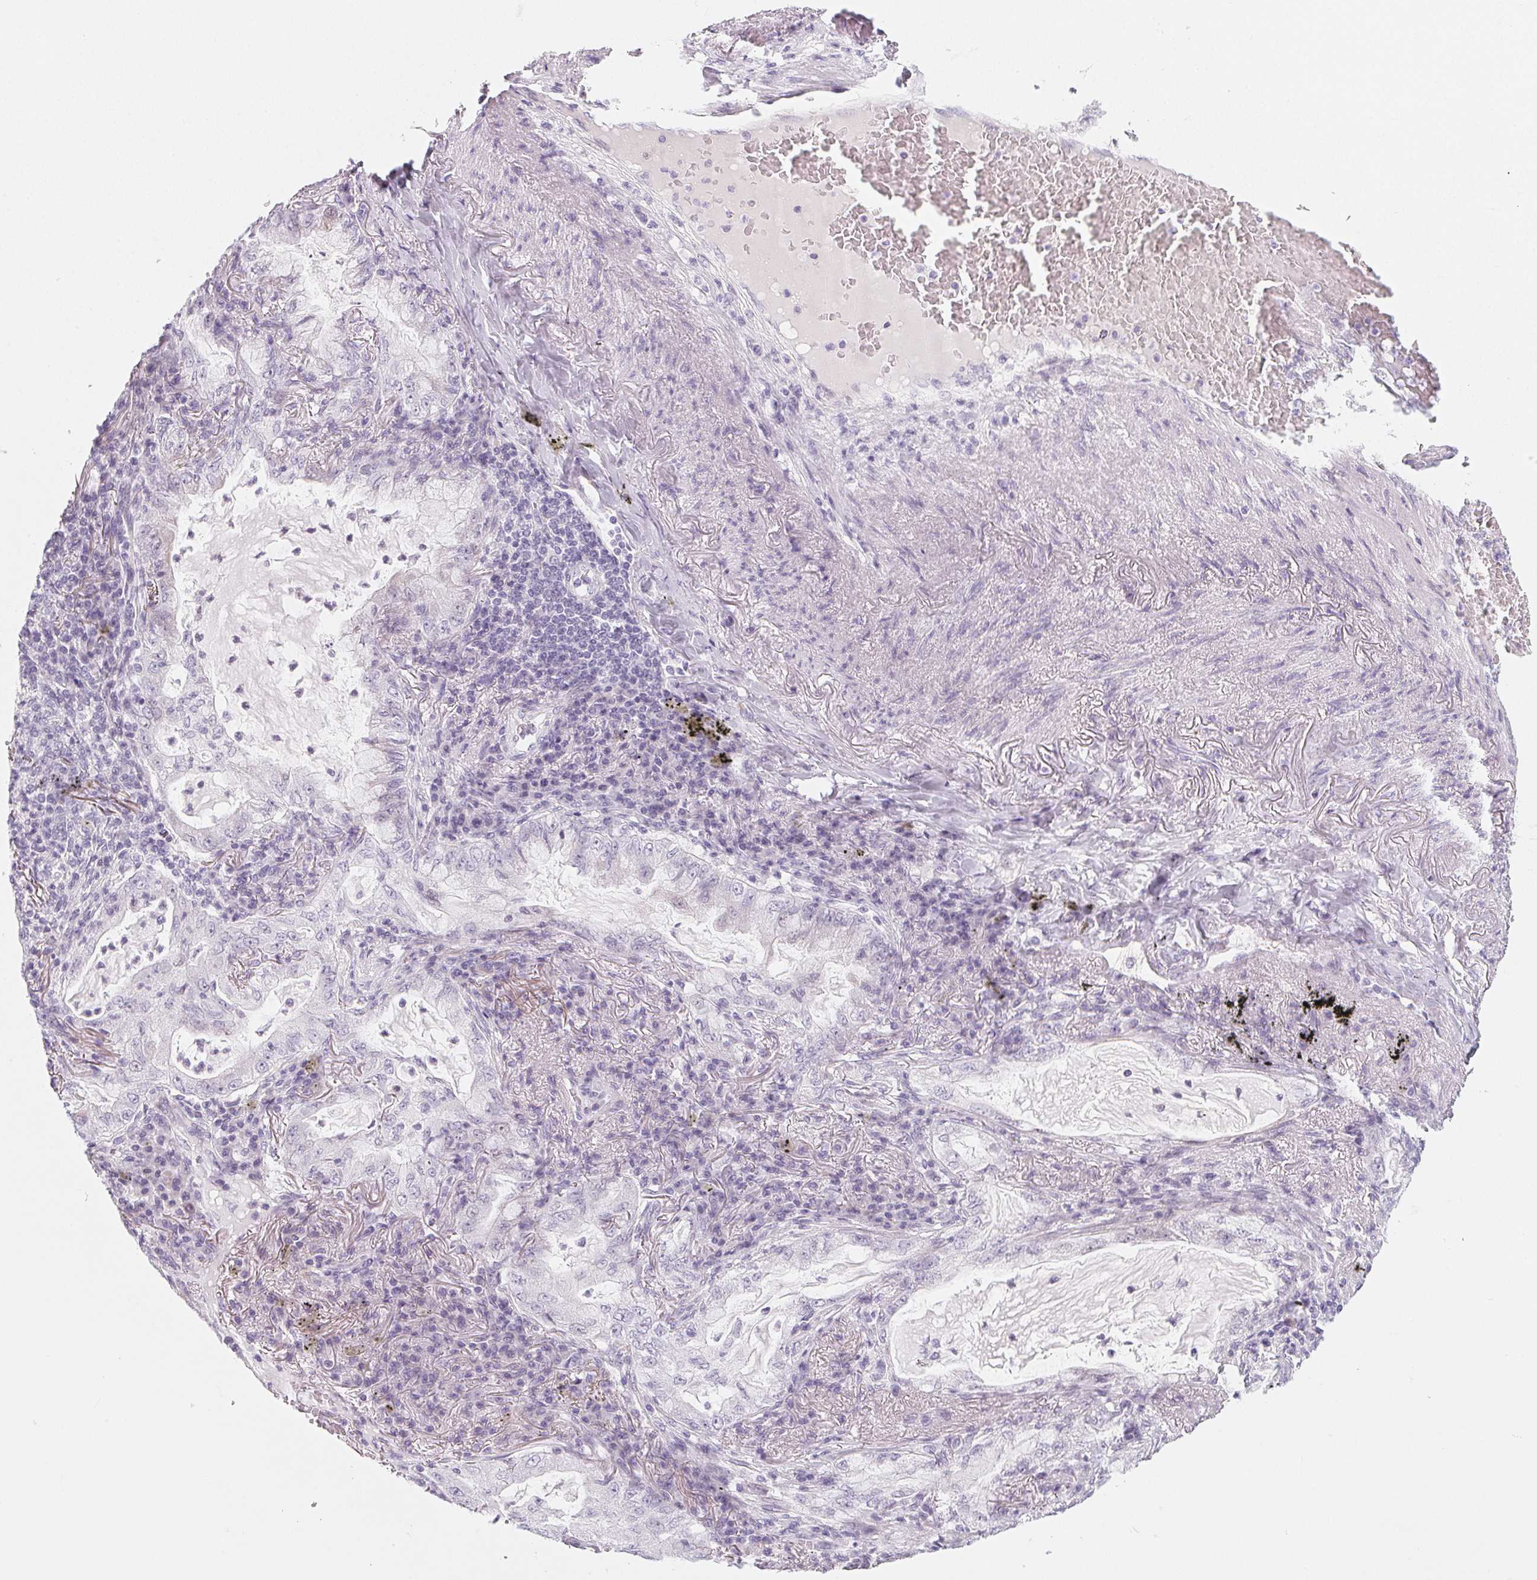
{"staining": {"intensity": "negative", "quantity": "none", "location": "none"}, "tissue": "lung cancer", "cell_type": "Tumor cells", "image_type": "cancer", "snomed": [{"axis": "morphology", "description": "Adenocarcinoma, NOS"}, {"axis": "topography", "description": "Lung"}], "caption": "An image of adenocarcinoma (lung) stained for a protein demonstrates no brown staining in tumor cells.", "gene": "SH3GL2", "patient": {"sex": "female", "age": 73}}